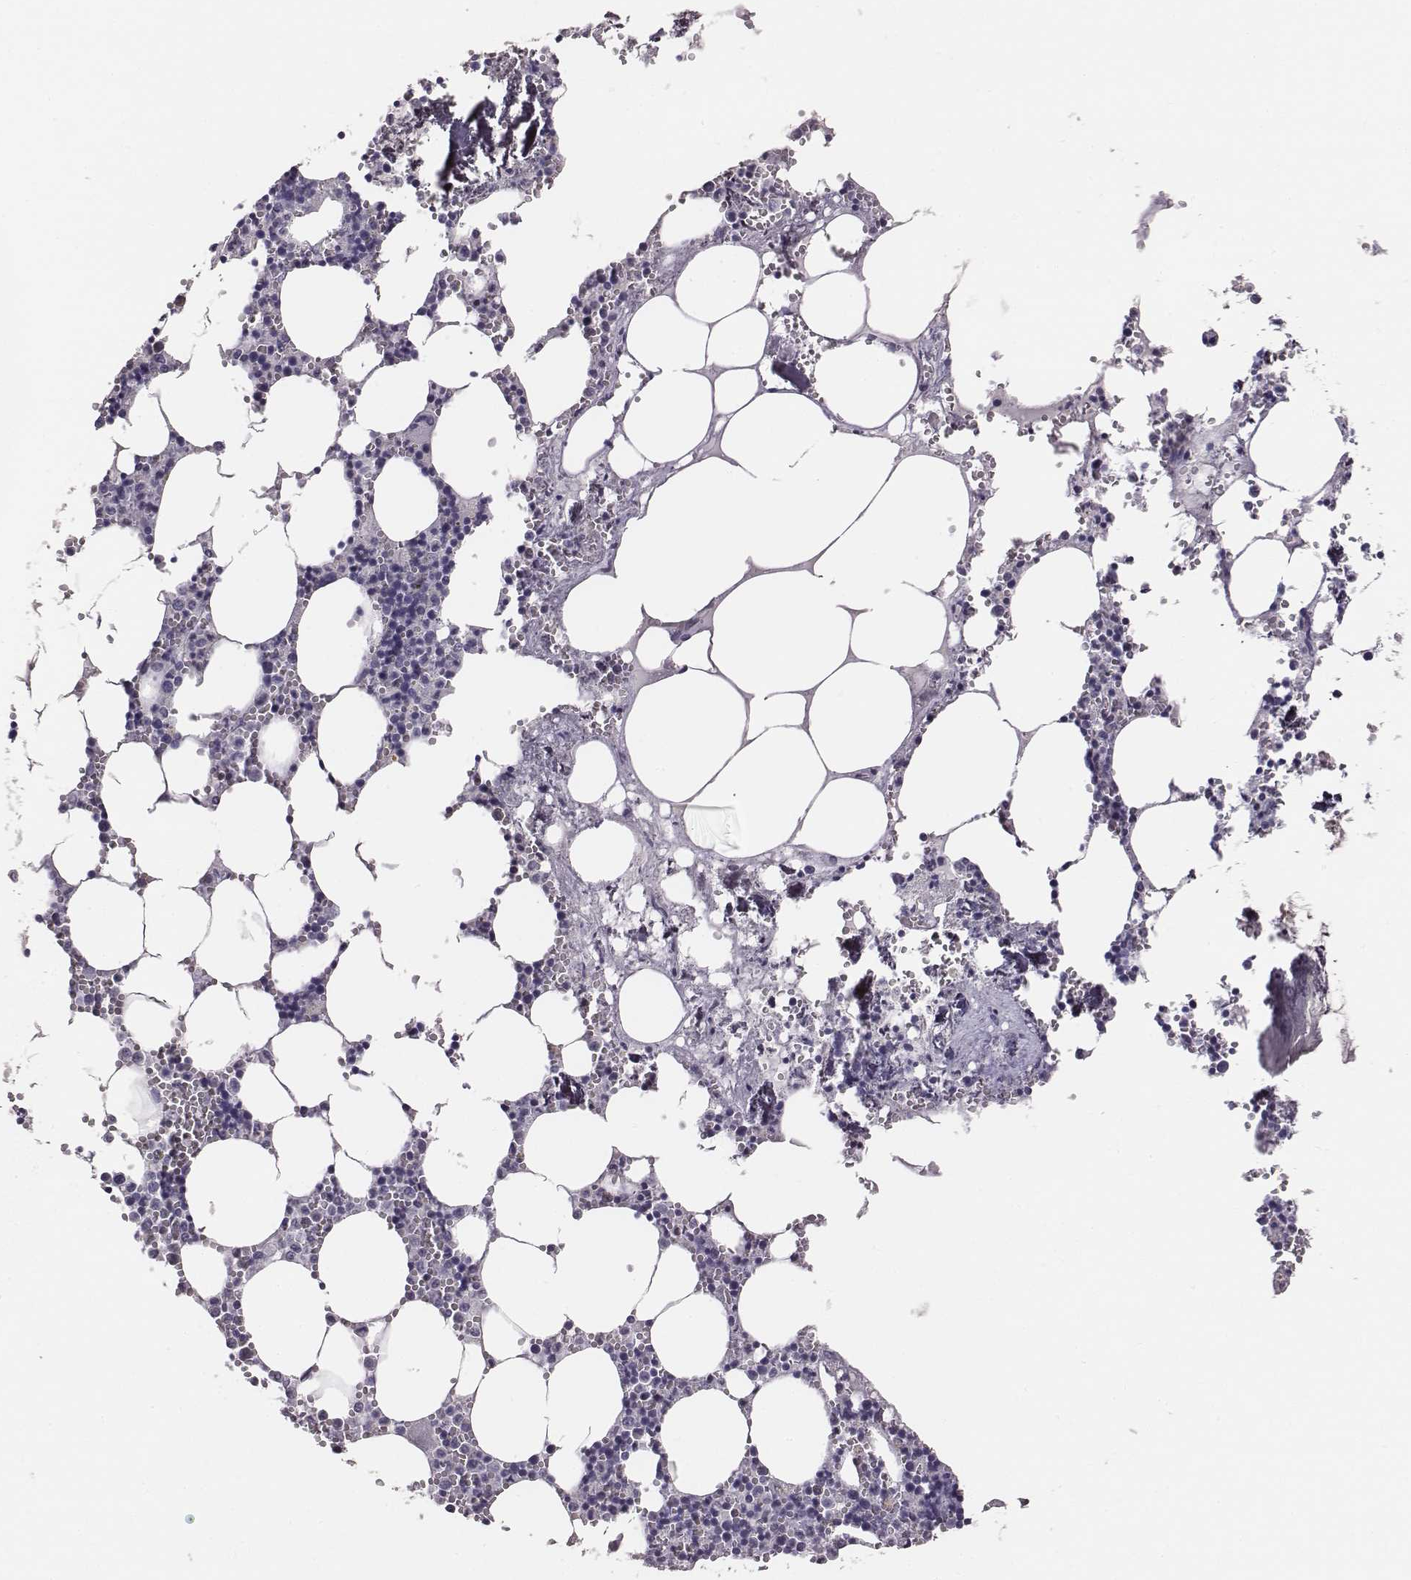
{"staining": {"intensity": "negative", "quantity": "none", "location": "none"}, "tissue": "bone marrow", "cell_type": "Hematopoietic cells", "image_type": "normal", "snomed": [{"axis": "morphology", "description": "Normal tissue, NOS"}, {"axis": "topography", "description": "Bone marrow"}], "caption": "The immunohistochemistry histopathology image has no significant expression in hematopoietic cells of bone marrow. (DAB immunohistochemistry, high magnification).", "gene": "ENSG00000290147", "patient": {"sex": "male", "age": 54}}